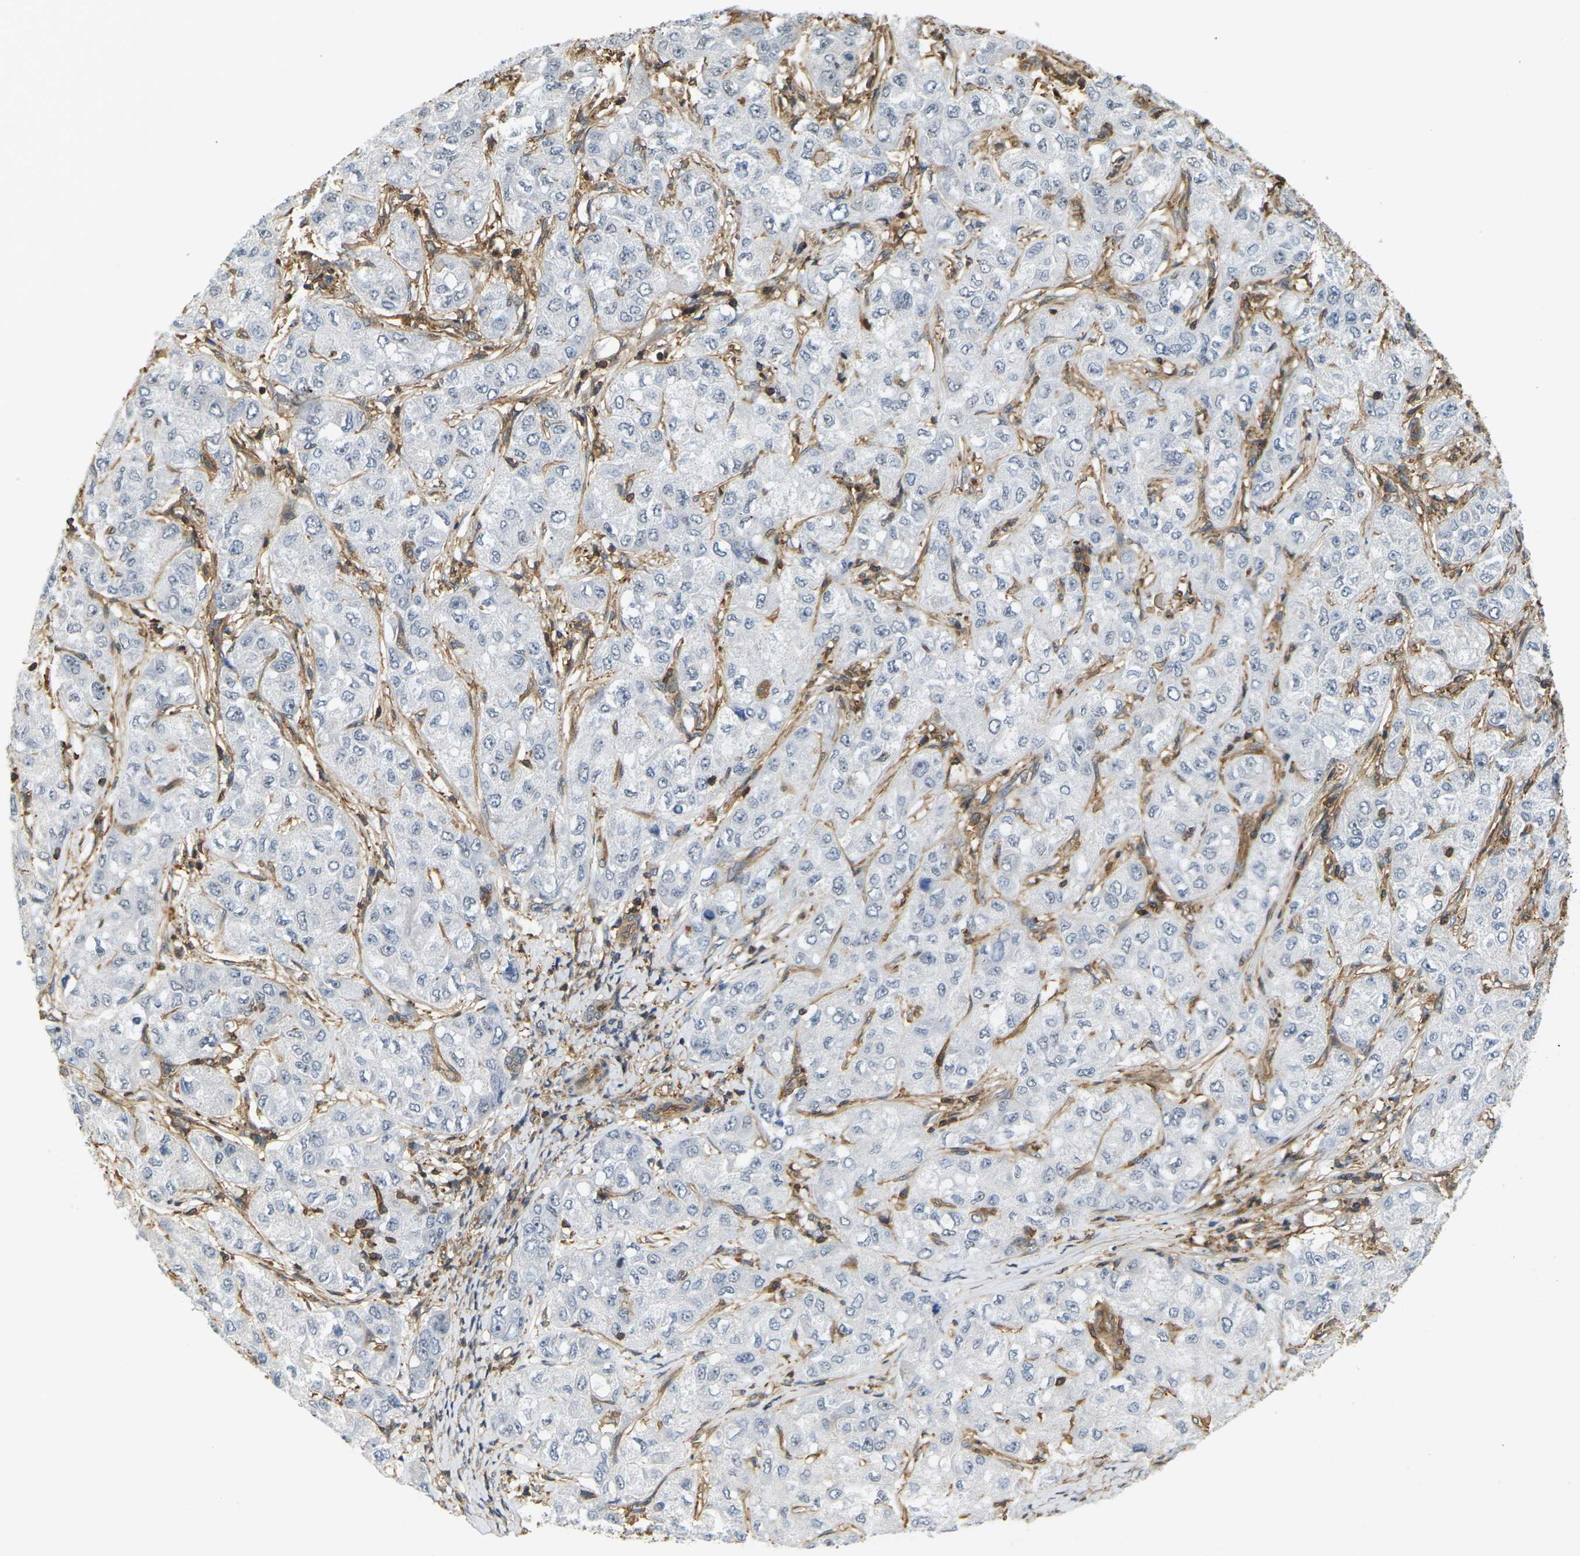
{"staining": {"intensity": "negative", "quantity": "none", "location": "none"}, "tissue": "liver cancer", "cell_type": "Tumor cells", "image_type": "cancer", "snomed": [{"axis": "morphology", "description": "Carcinoma, Hepatocellular, NOS"}, {"axis": "topography", "description": "Liver"}], "caption": "The immunohistochemistry micrograph has no significant staining in tumor cells of liver hepatocellular carcinoma tissue. (IHC, brightfield microscopy, high magnification).", "gene": "IQGAP1", "patient": {"sex": "male", "age": 80}}